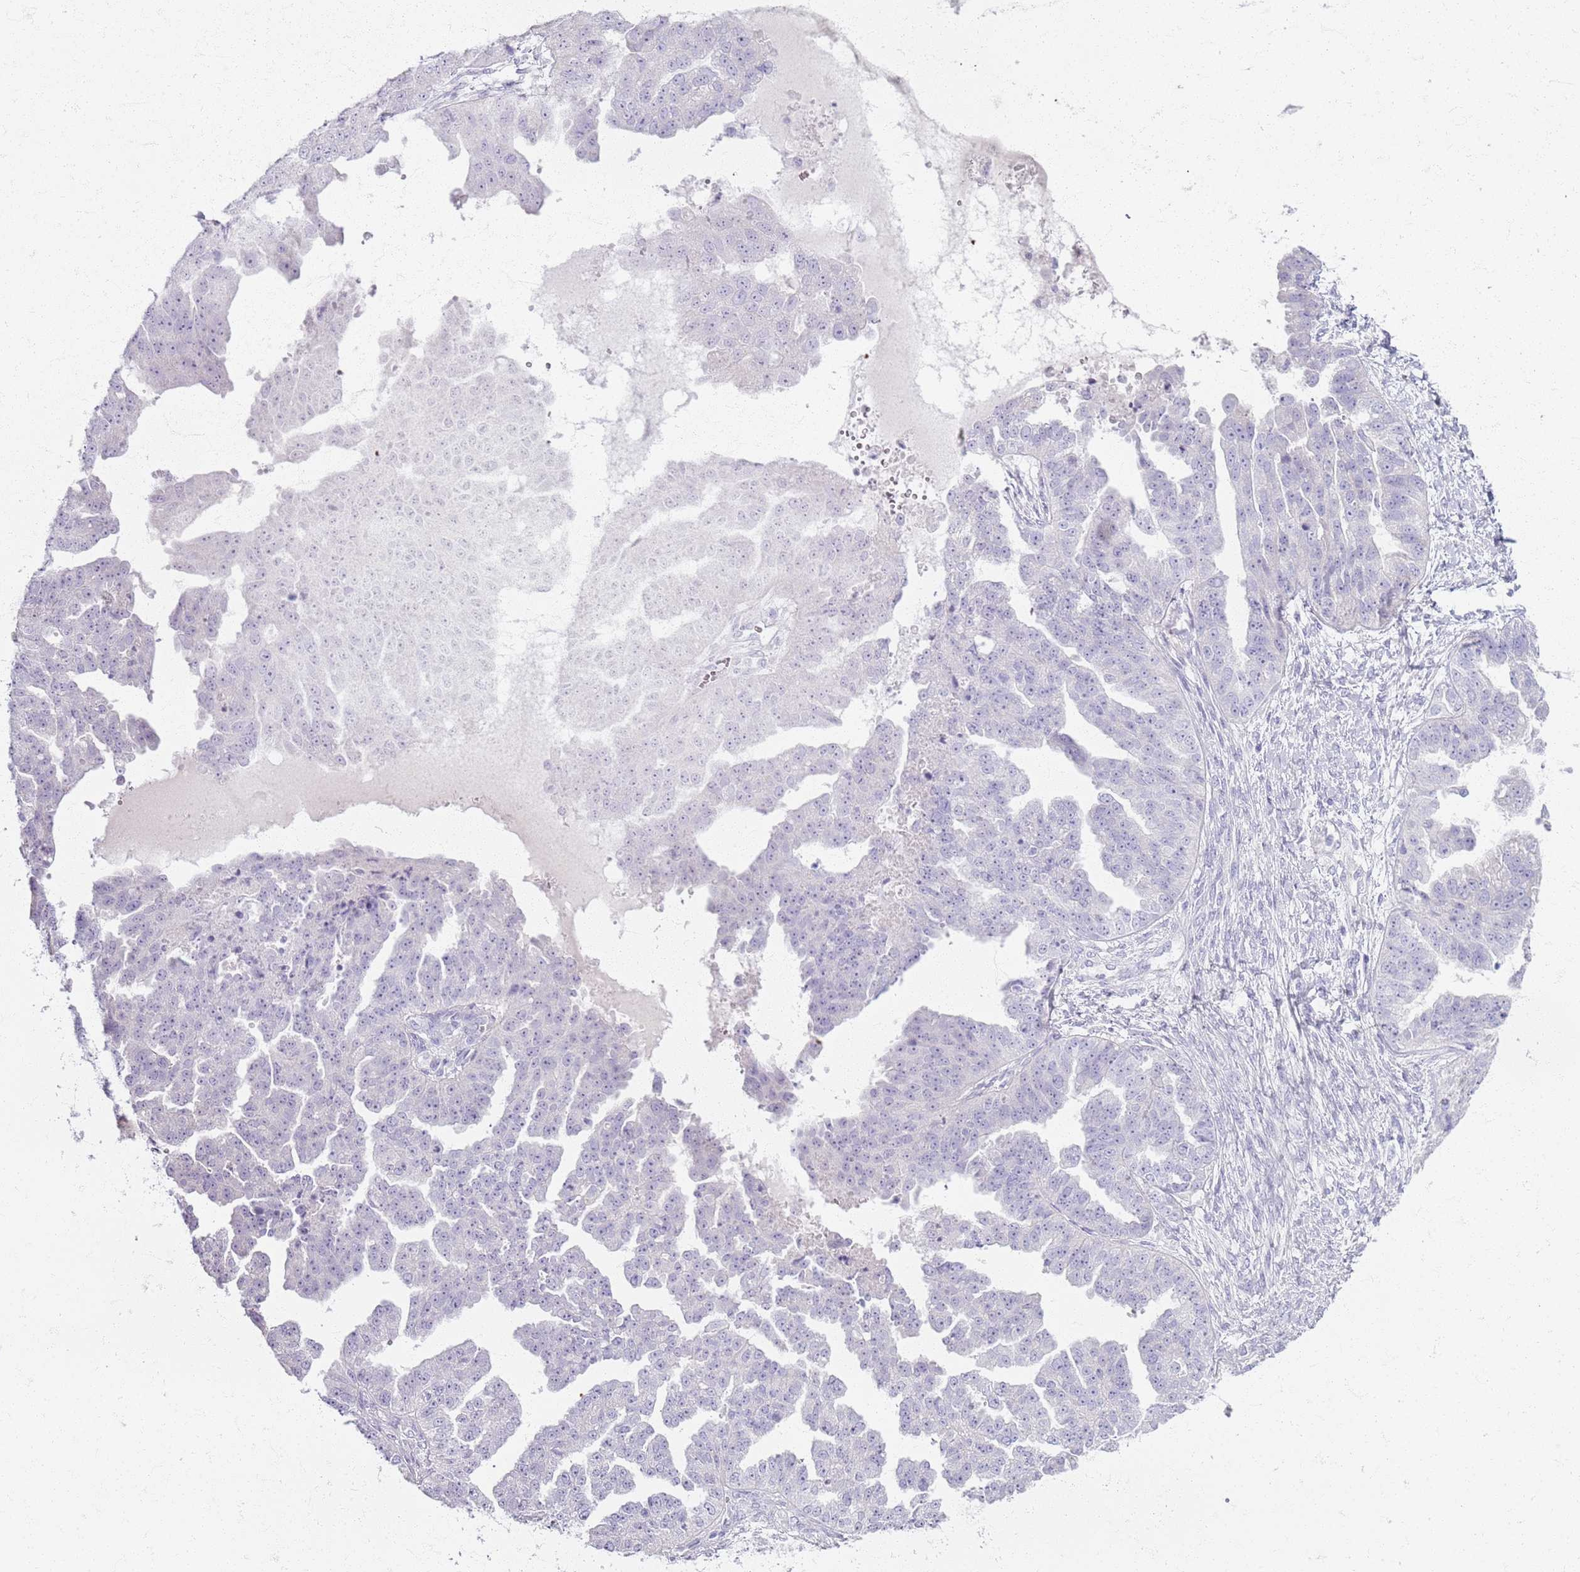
{"staining": {"intensity": "negative", "quantity": "none", "location": "none"}, "tissue": "ovarian cancer", "cell_type": "Tumor cells", "image_type": "cancer", "snomed": [{"axis": "morphology", "description": "Cystadenocarcinoma, serous, NOS"}, {"axis": "topography", "description": "Ovary"}], "caption": "High magnification brightfield microscopy of serous cystadenocarcinoma (ovarian) stained with DAB (brown) and counterstained with hematoxylin (blue): tumor cells show no significant positivity.", "gene": "CSRP3", "patient": {"sex": "female", "age": 58}}